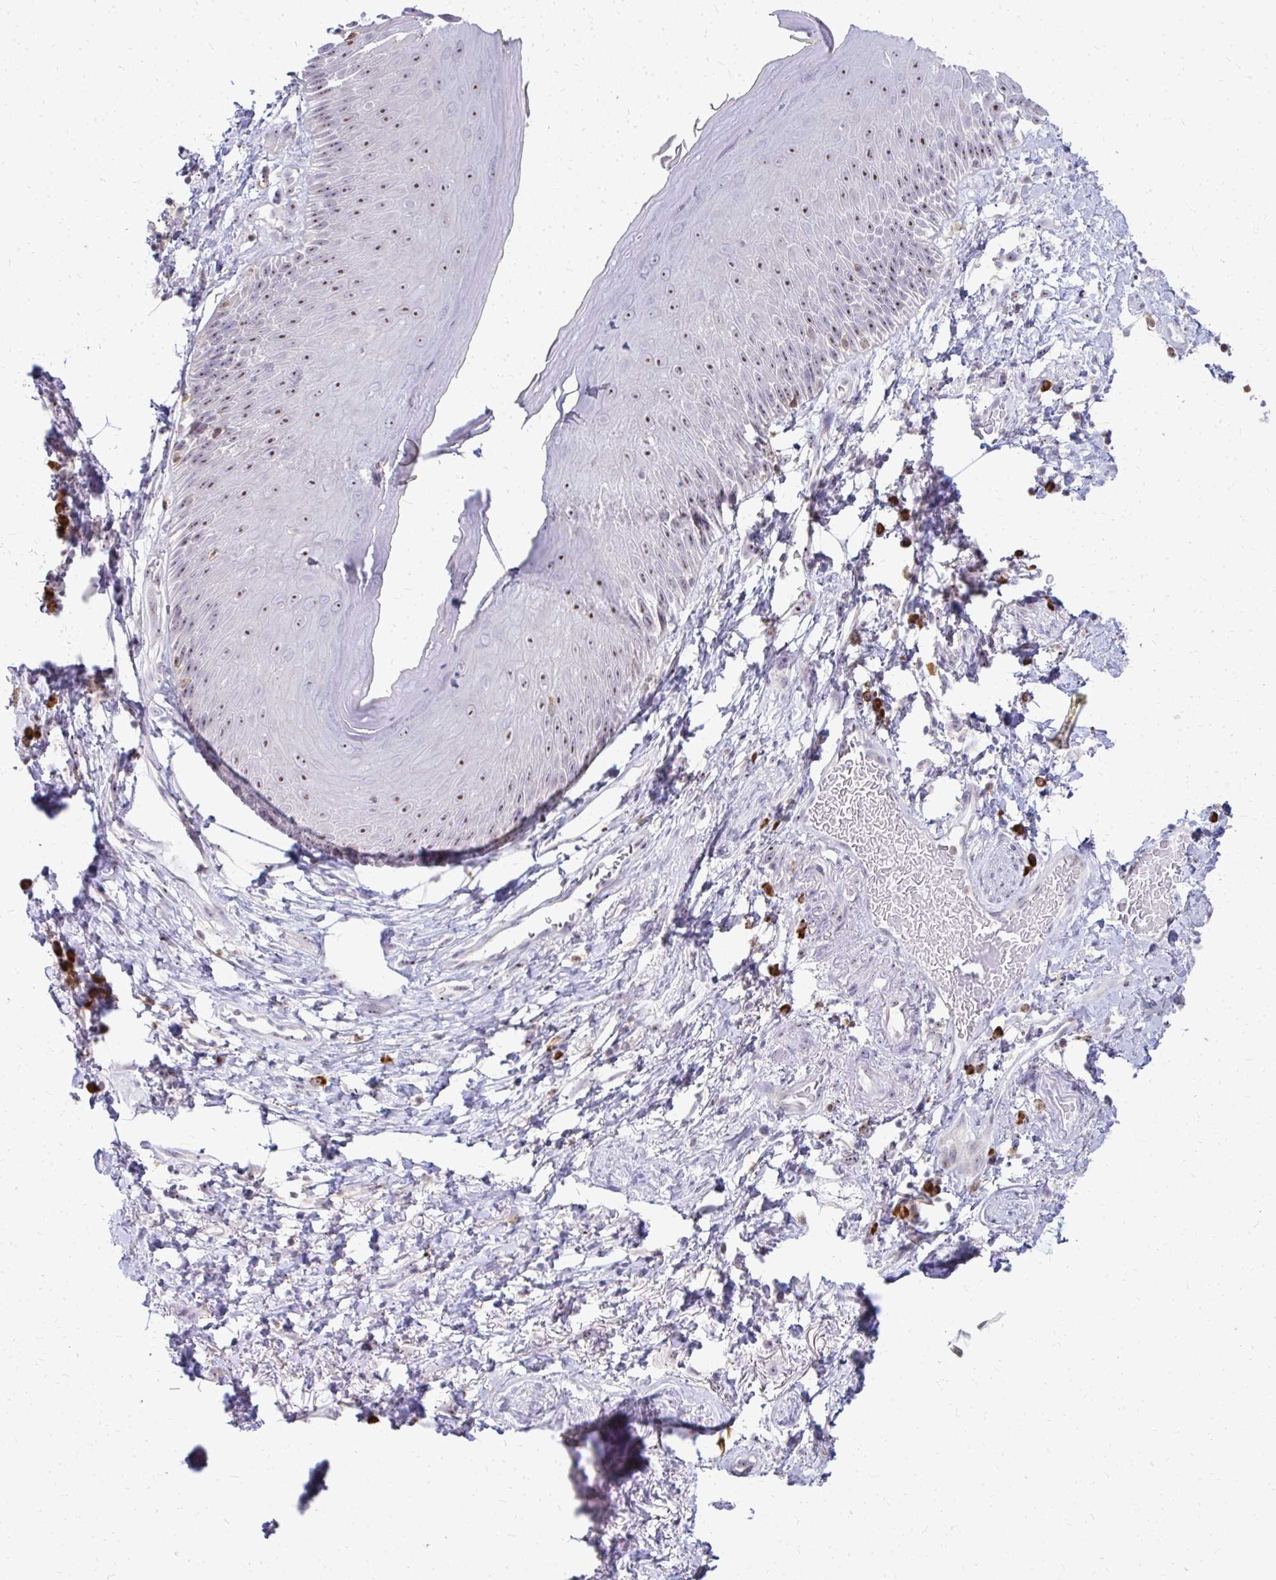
{"staining": {"intensity": "moderate", "quantity": "25%-75%", "location": "nuclear"}, "tissue": "skin", "cell_type": "Epidermal cells", "image_type": "normal", "snomed": [{"axis": "morphology", "description": "Normal tissue, NOS"}, {"axis": "topography", "description": "Anal"}], "caption": "Moderate nuclear staining for a protein is present in approximately 25%-75% of epidermal cells of normal skin using immunohistochemistry (IHC).", "gene": "FAM9A", "patient": {"sex": "male", "age": 78}}